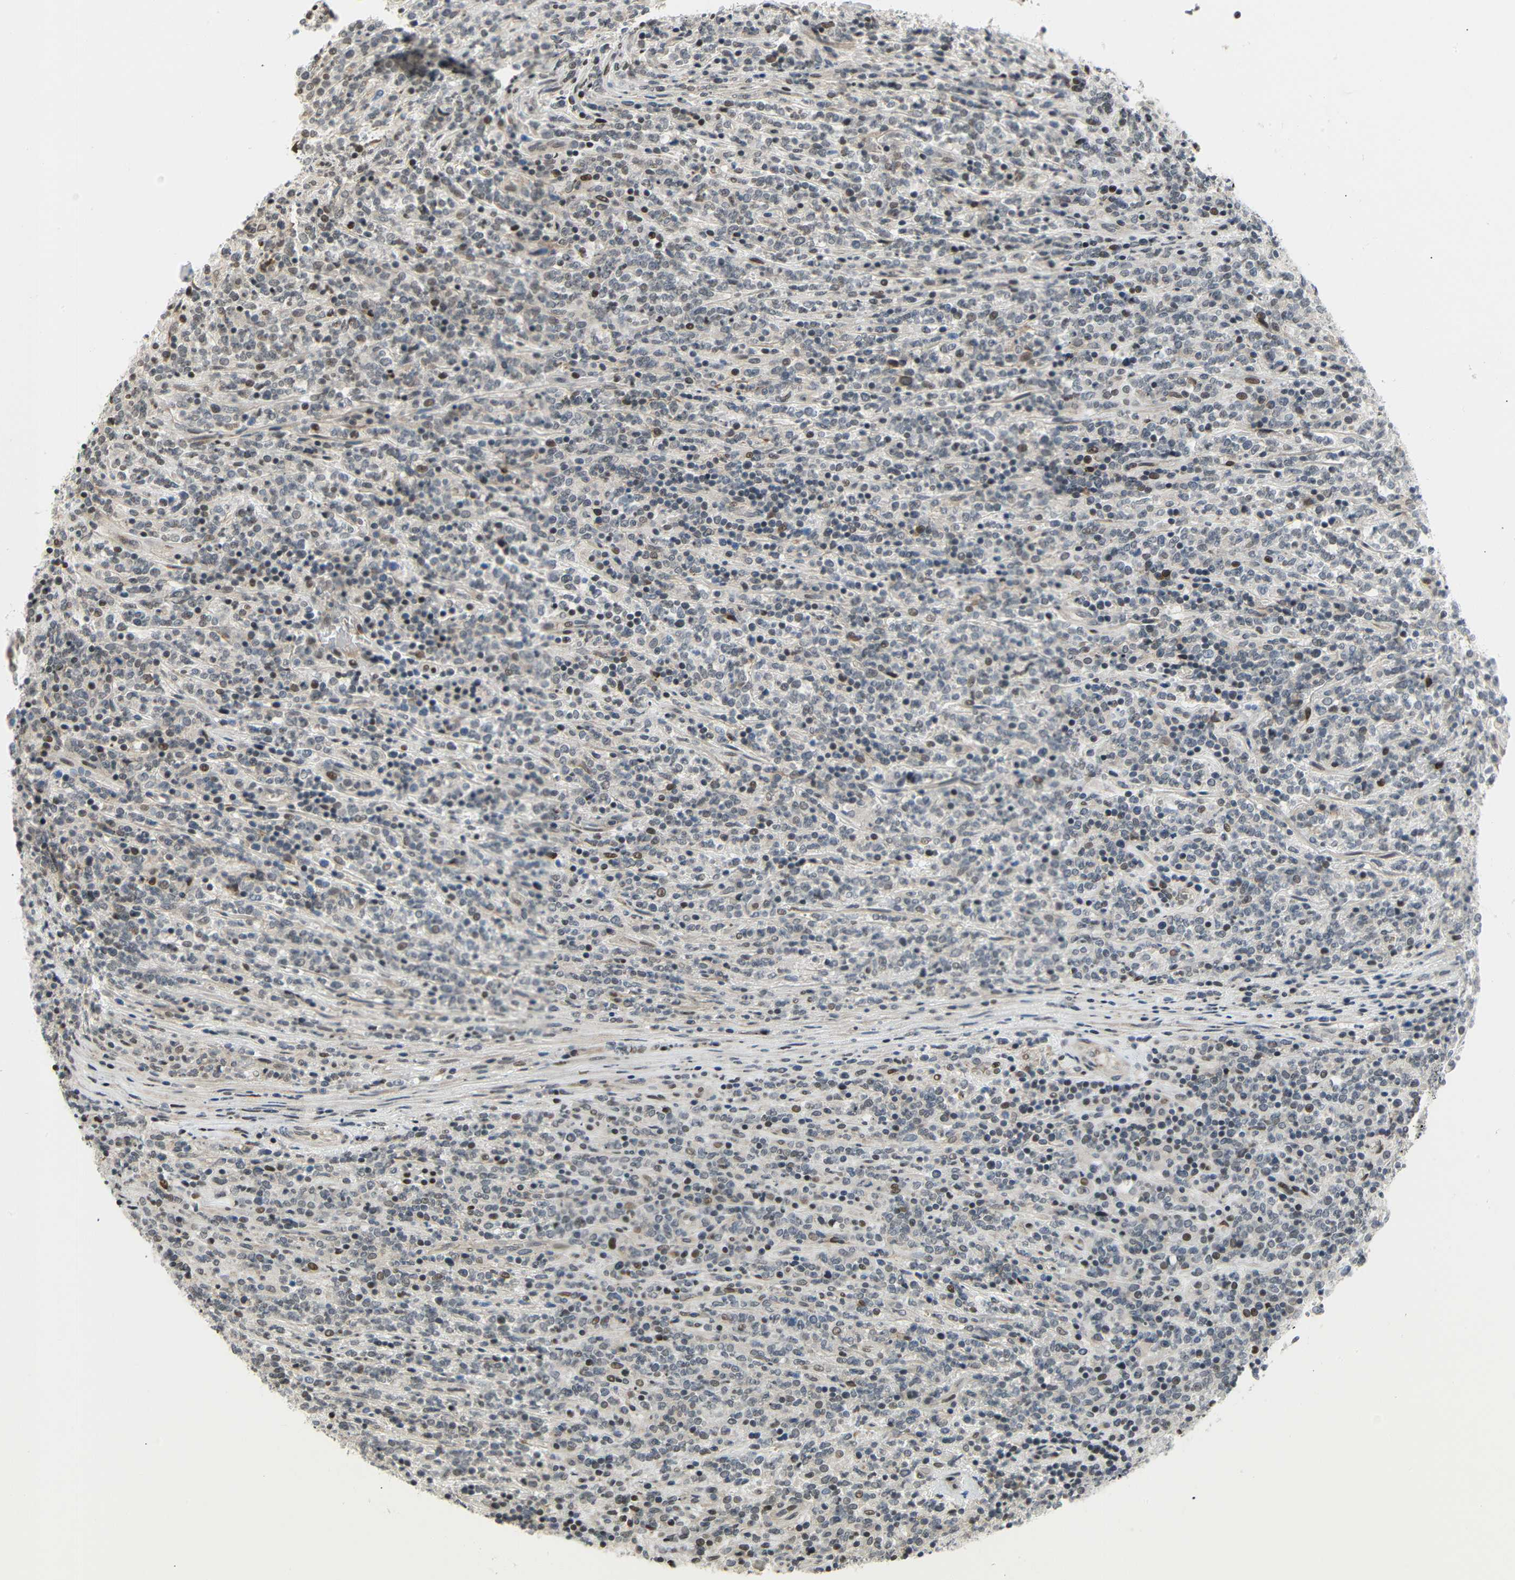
{"staining": {"intensity": "moderate", "quantity": "<25%", "location": "nuclear"}, "tissue": "lymphoma", "cell_type": "Tumor cells", "image_type": "cancer", "snomed": [{"axis": "morphology", "description": "Malignant lymphoma, non-Hodgkin's type, High grade"}, {"axis": "topography", "description": "Soft tissue"}], "caption": "A low amount of moderate nuclear positivity is seen in approximately <25% of tumor cells in high-grade malignant lymphoma, non-Hodgkin's type tissue.", "gene": "IMPG2", "patient": {"sex": "male", "age": 18}}